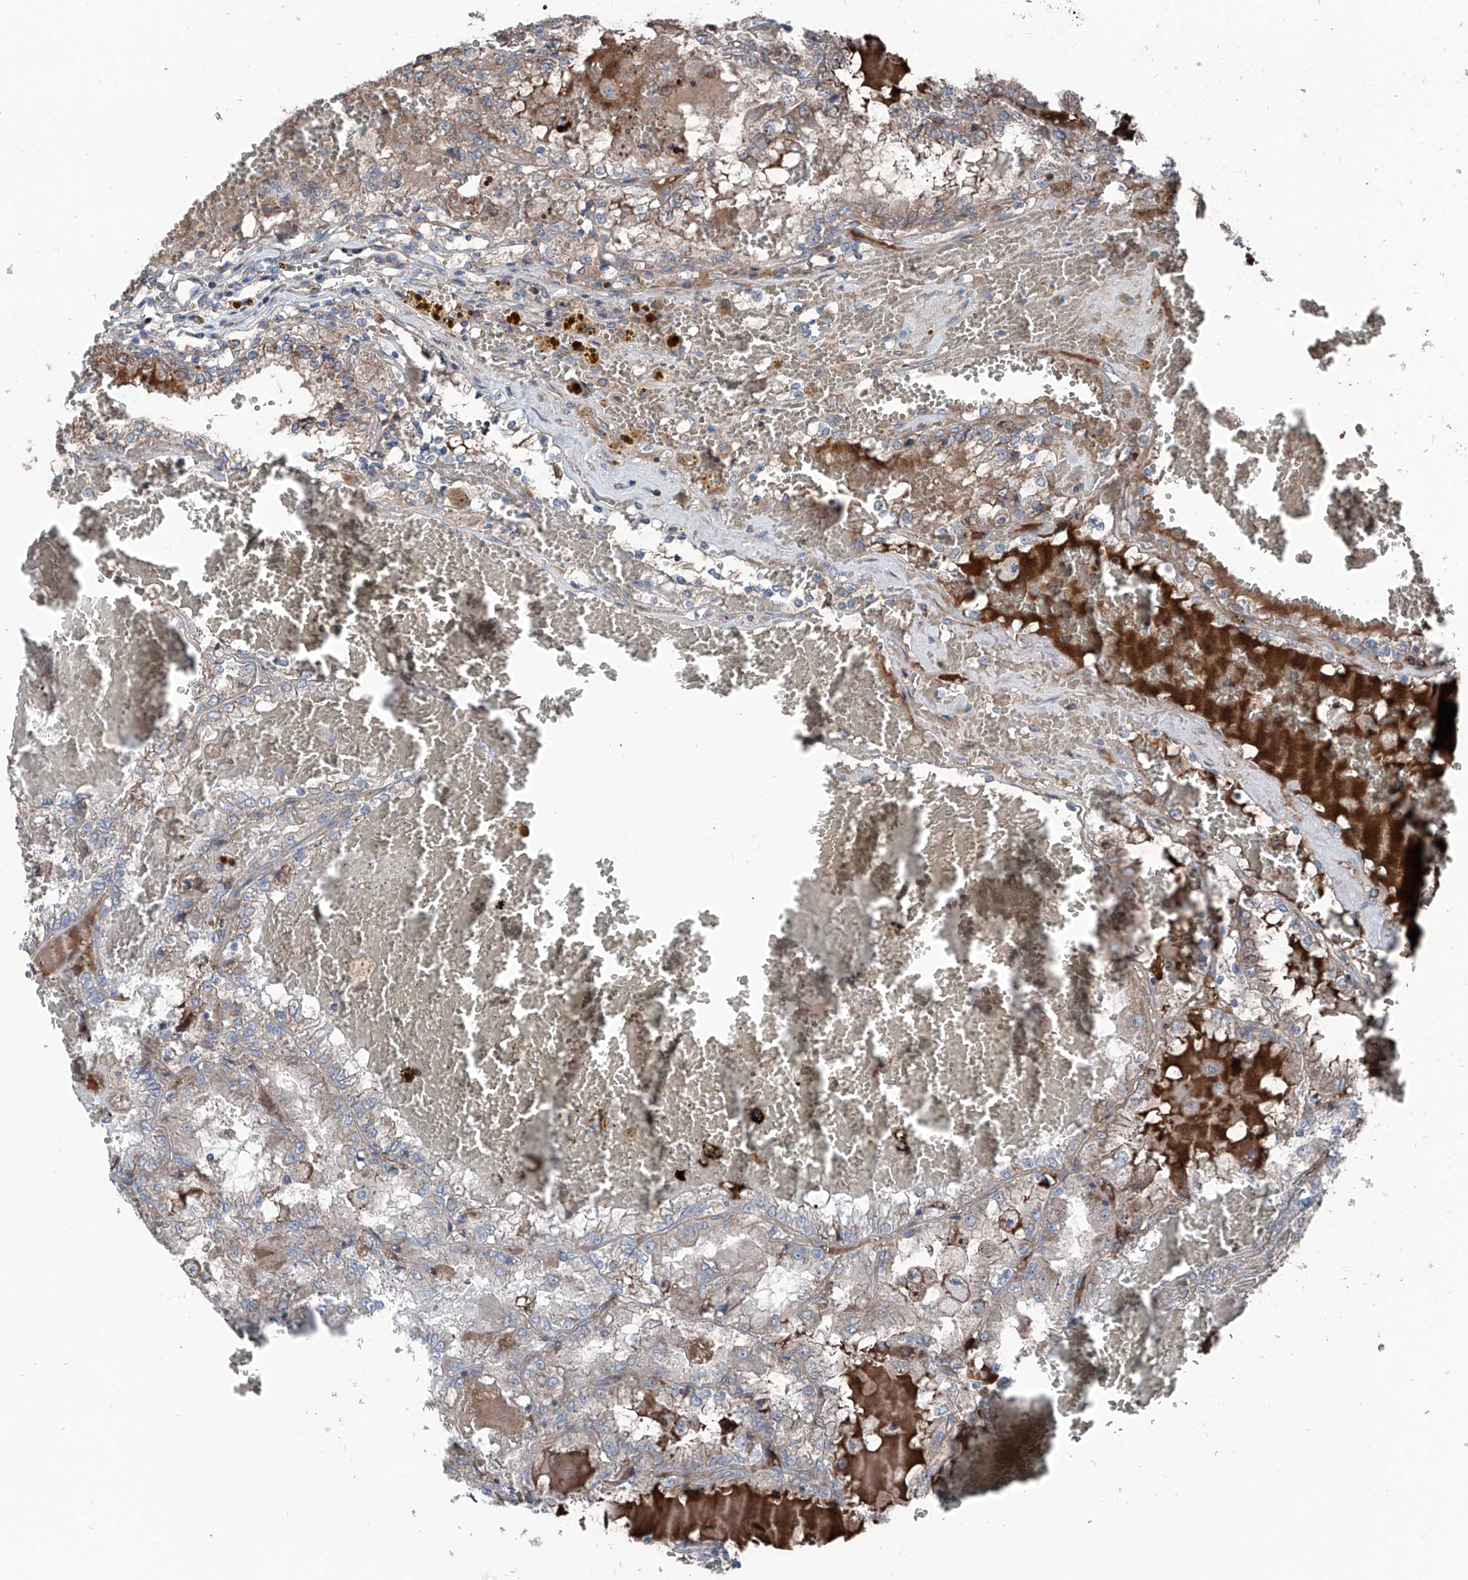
{"staining": {"intensity": "weak", "quantity": "<25%", "location": "cytoplasmic/membranous"}, "tissue": "renal cancer", "cell_type": "Tumor cells", "image_type": "cancer", "snomed": [{"axis": "morphology", "description": "Adenocarcinoma, NOS"}, {"axis": "topography", "description": "Kidney"}], "caption": "Renal cancer (adenocarcinoma) stained for a protein using immunohistochemistry demonstrates no staining tumor cells.", "gene": "GPAT3", "patient": {"sex": "female", "age": 56}}